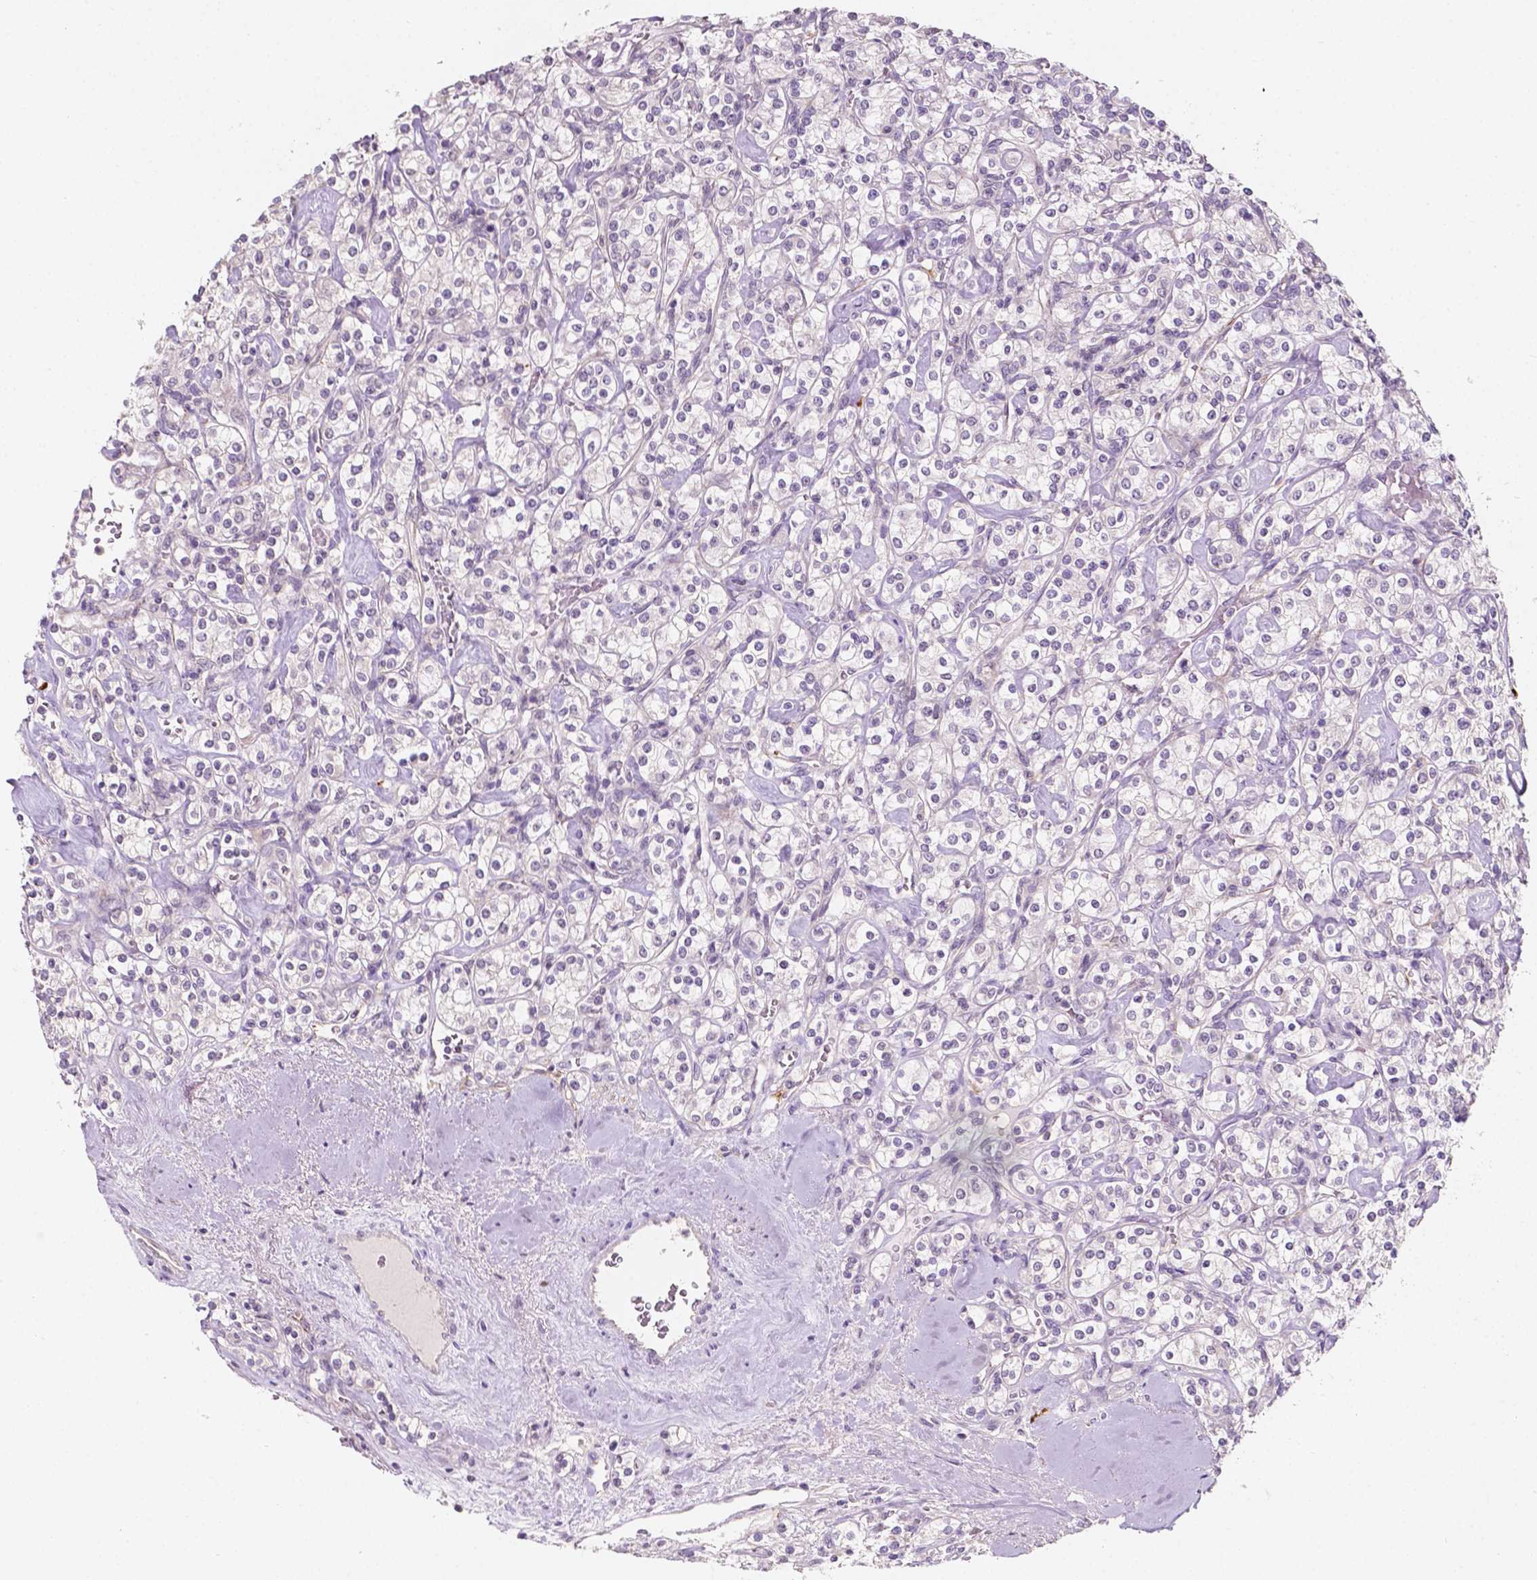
{"staining": {"intensity": "negative", "quantity": "none", "location": "none"}, "tissue": "renal cancer", "cell_type": "Tumor cells", "image_type": "cancer", "snomed": [{"axis": "morphology", "description": "Adenocarcinoma, NOS"}, {"axis": "topography", "description": "Kidney"}], "caption": "This photomicrograph is of renal cancer (adenocarcinoma) stained with immunohistochemistry to label a protein in brown with the nuclei are counter-stained blue. There is no expression in tumor cells.", "gene": "SIRT2", "patient": {"sex": "male", "age": 77}}